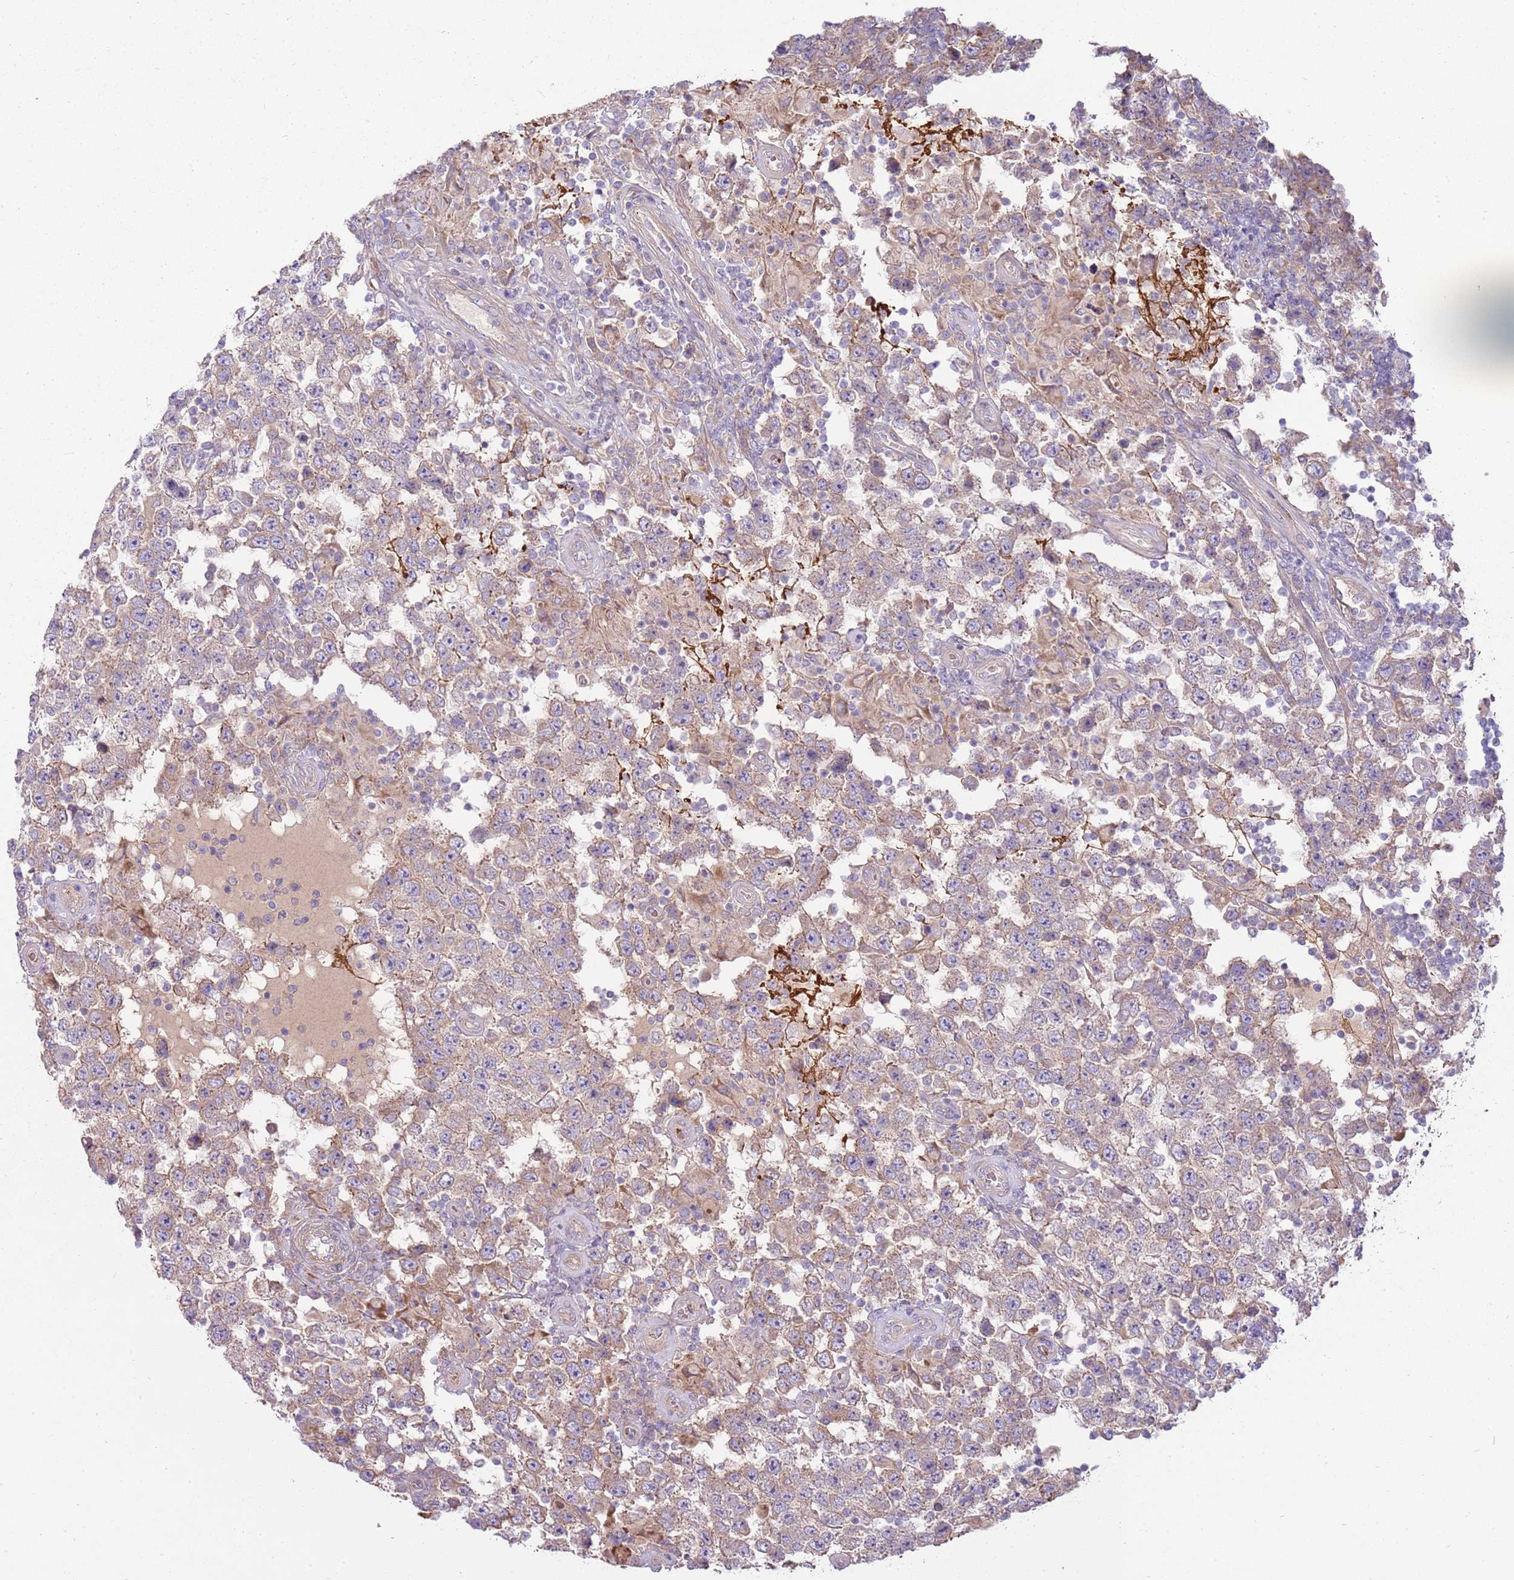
{"staining": {"intensity": "moderate", "quantity": "25%-75%", "location": "cytoplasmic/membranous"}, "tissue": "testis cancer", "cell_type": "Tumor cells", "image_type": "cancer", "snomed": [{"axis": "morphology", "description": "Normal tissue, NOS"}, {"axis": "morphology", "description": "Urothelial carcinoma, High grade"}, {"axis": "morphology", "description": "Seminoma, NOS"}, {"axis": "morphology", "description": "Carcinoma, Embryonal, NOS"}, {"axis": "topography", "description": "Urinary bladder"}, {"axis": "topography", "description": "Testis"}], "caption": "Testis seminoma was stained to show a protein in brown. There is medium levels of moderate cytoplasmic/membranous positivity in approximately 25%-75% of tumor cells. (DAB (3,3'-diaminobenzidine) IHC with brightfield microscopy, high magnification).", "gene": "EMC1", "patient": {"sex": "male", "age": 41}}